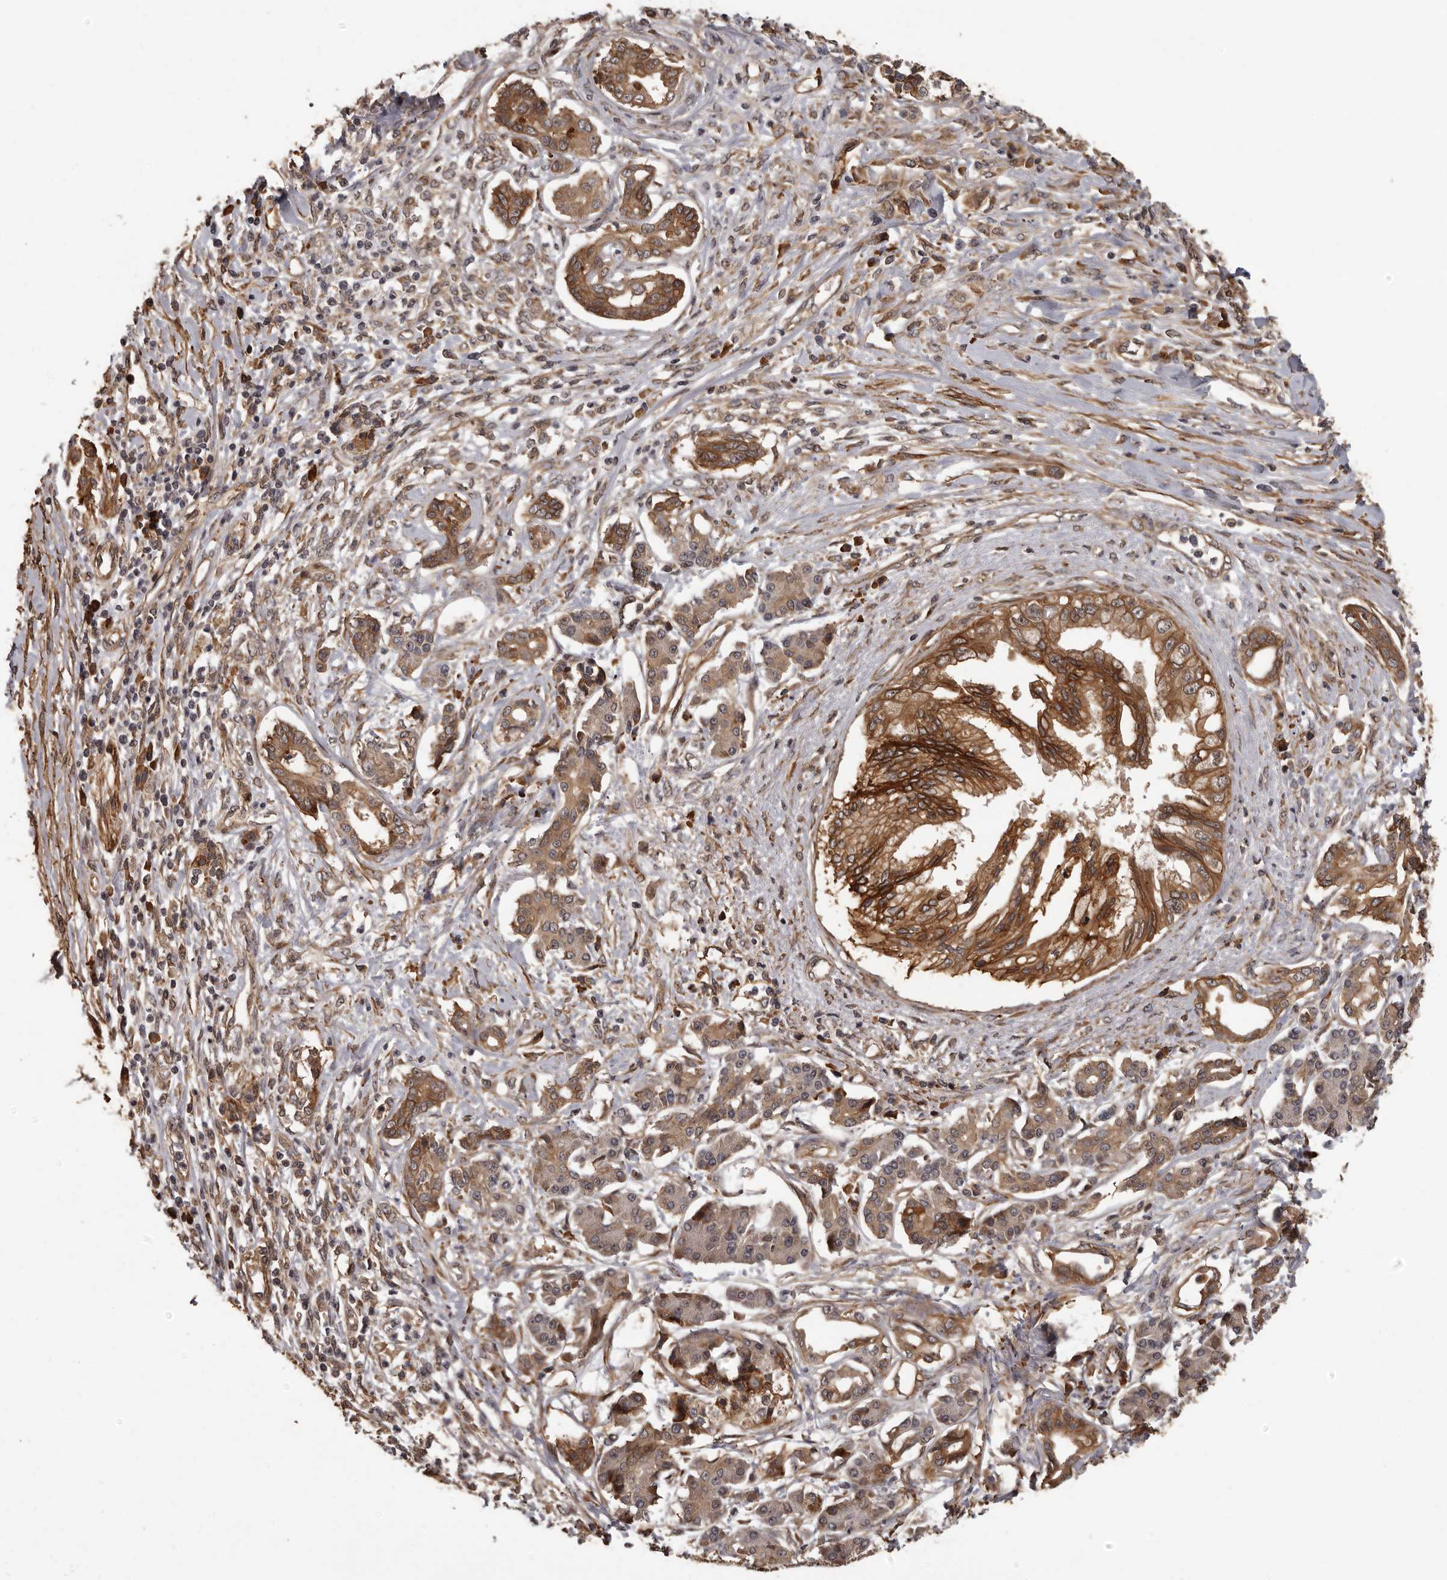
{"staining": {"intensity": "strong", "quantity": ">75%", "location": "cytoplasmic/membranous"}, "tissue": "pancreatic cancer", "cell_type": "Tumor cells", "image_type": "cancer", "snomed": [{"axis": "morphology", "description": "Adenocarcinoma, NOS"}, {"axis": "topography", "description": "Pancreas"}], "caption": "Protein staining of pancreatic adenocarcinoma tissue exhibits strong cytoplasmic/membranous positivity in about >75% of tumor cells.", "gene": "SLITRK6", "patient": {"sex": "female", "age": 56}}